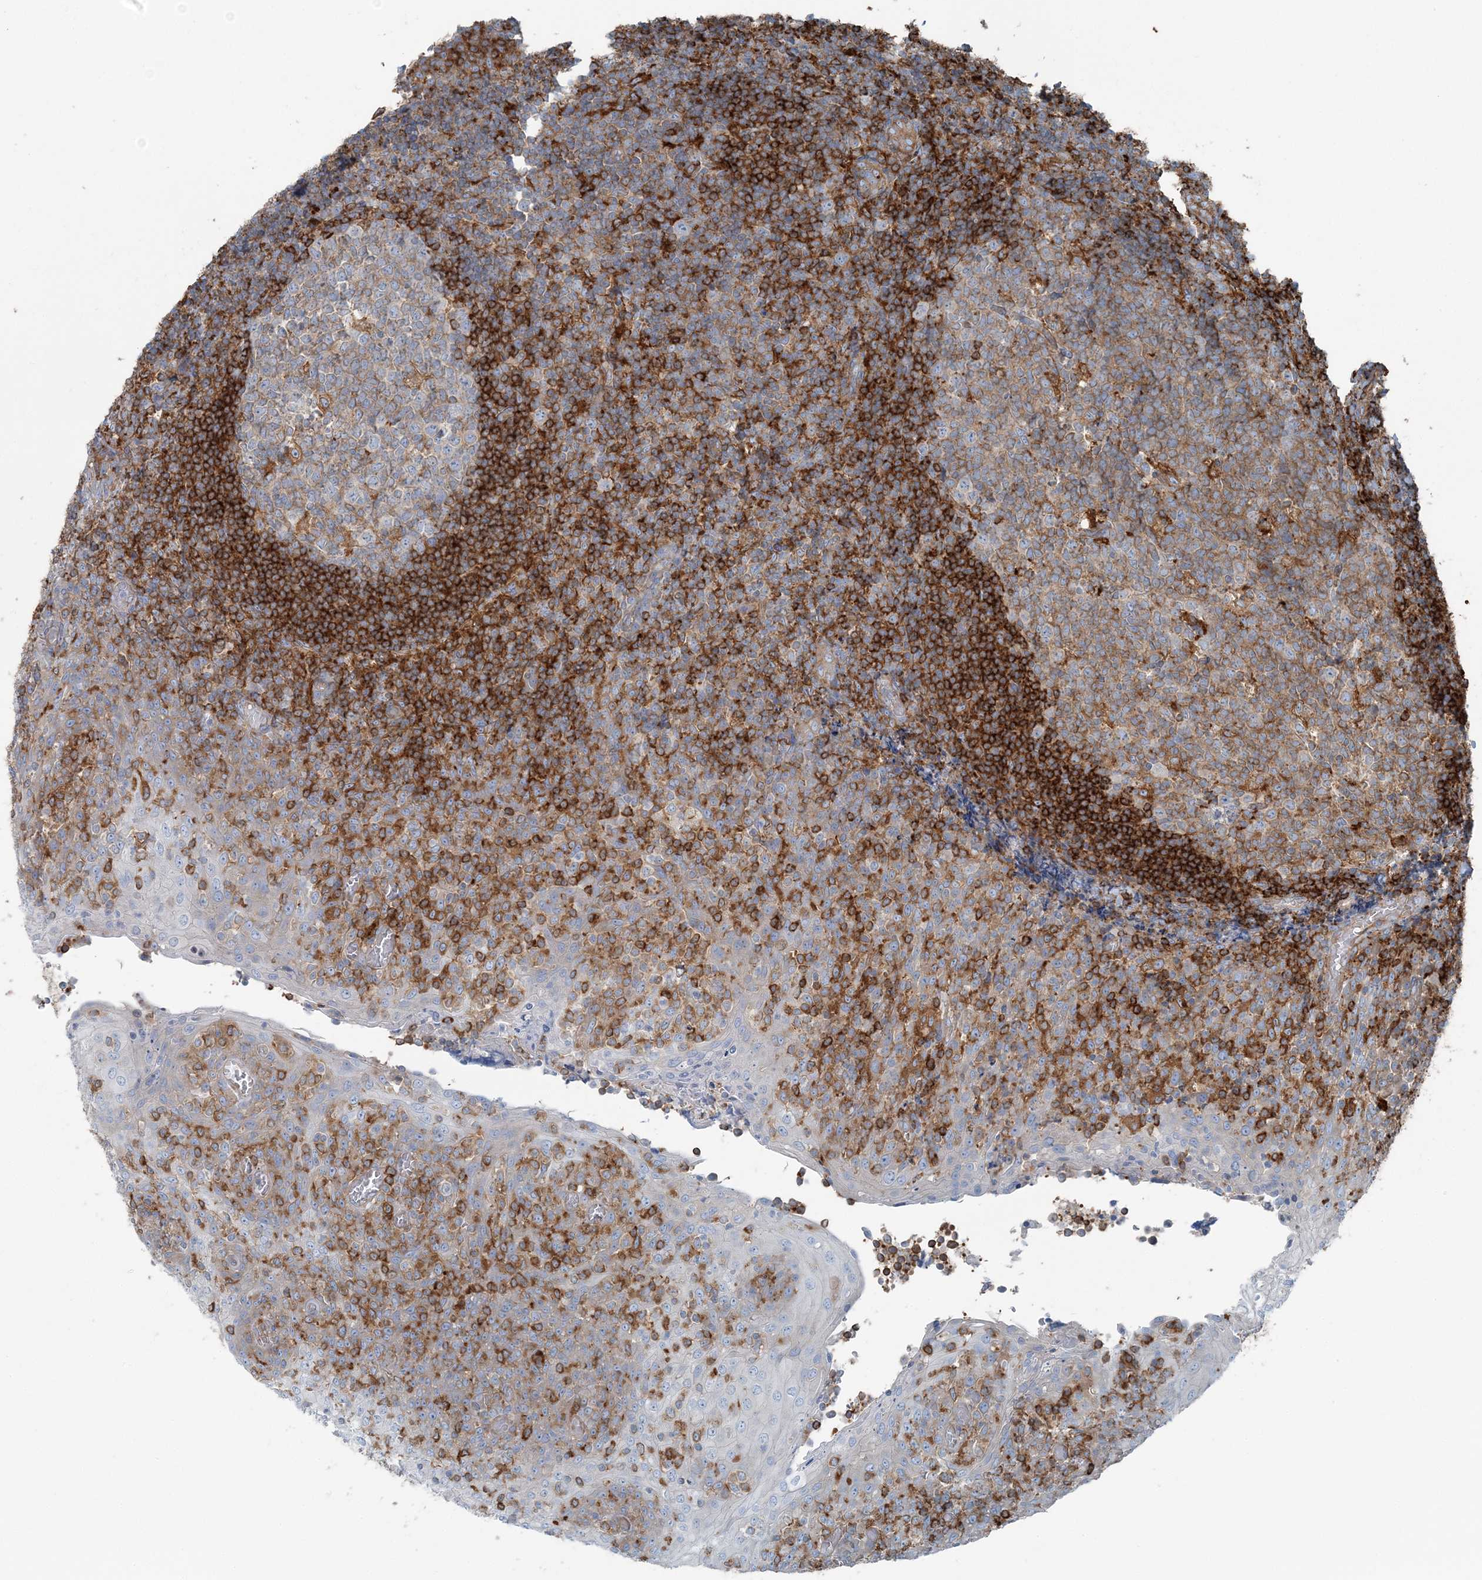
{"staining": {"intensity": "weak", "quantity": ">75%", "location": "cytoplasmic/membranous"}, "tissue": "tonsil", "cell_type": "Germinal center cells", "image_type": "normal", "snomed": [{"axis": "morphology", "description": "Normal tissue, NOS"}, {"axis": "topography", "description": "Tonsil"}], "caption": "Protein expression analysis of benign tonsil shows weak cytoplasmic/membranous staining in about >75% of germinal center cells.", "gene": "SNX2", "patient": {"sex": "female", "age": 19}}